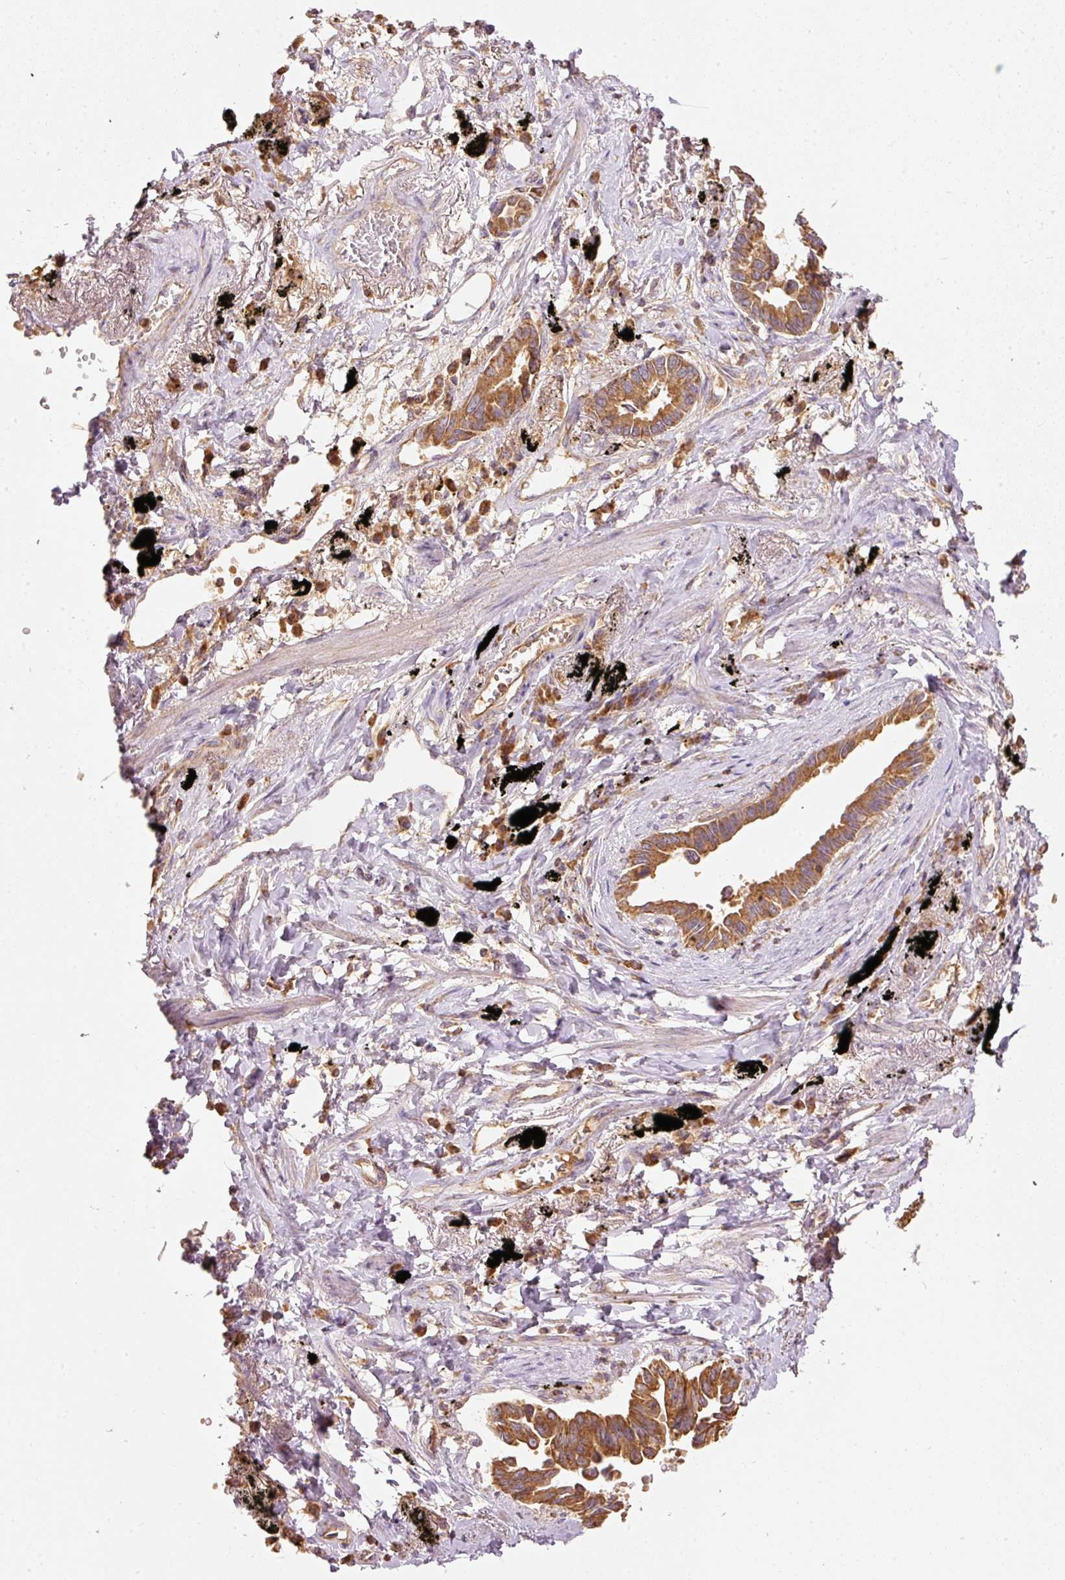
{"staining": {"intensity": "moderate", "quantity": ">75%", "location": "cytoplasmic/membranous"}, "tissue": "lung cancer", "cell_type": "Tumor cells", "image_type": "cancer", "snomed": [{"axis": "morphology", "description": "Adenocarcinoma, NOS"}, {"axis": "topography", "description": "Lung"}], "caption": "Adenocarcinoma (lung) stained with a protein marker exhibits moderate staining in tumor cells.", "gene": "PSENEN", "patient": {"sex": "male", "age": 67}}